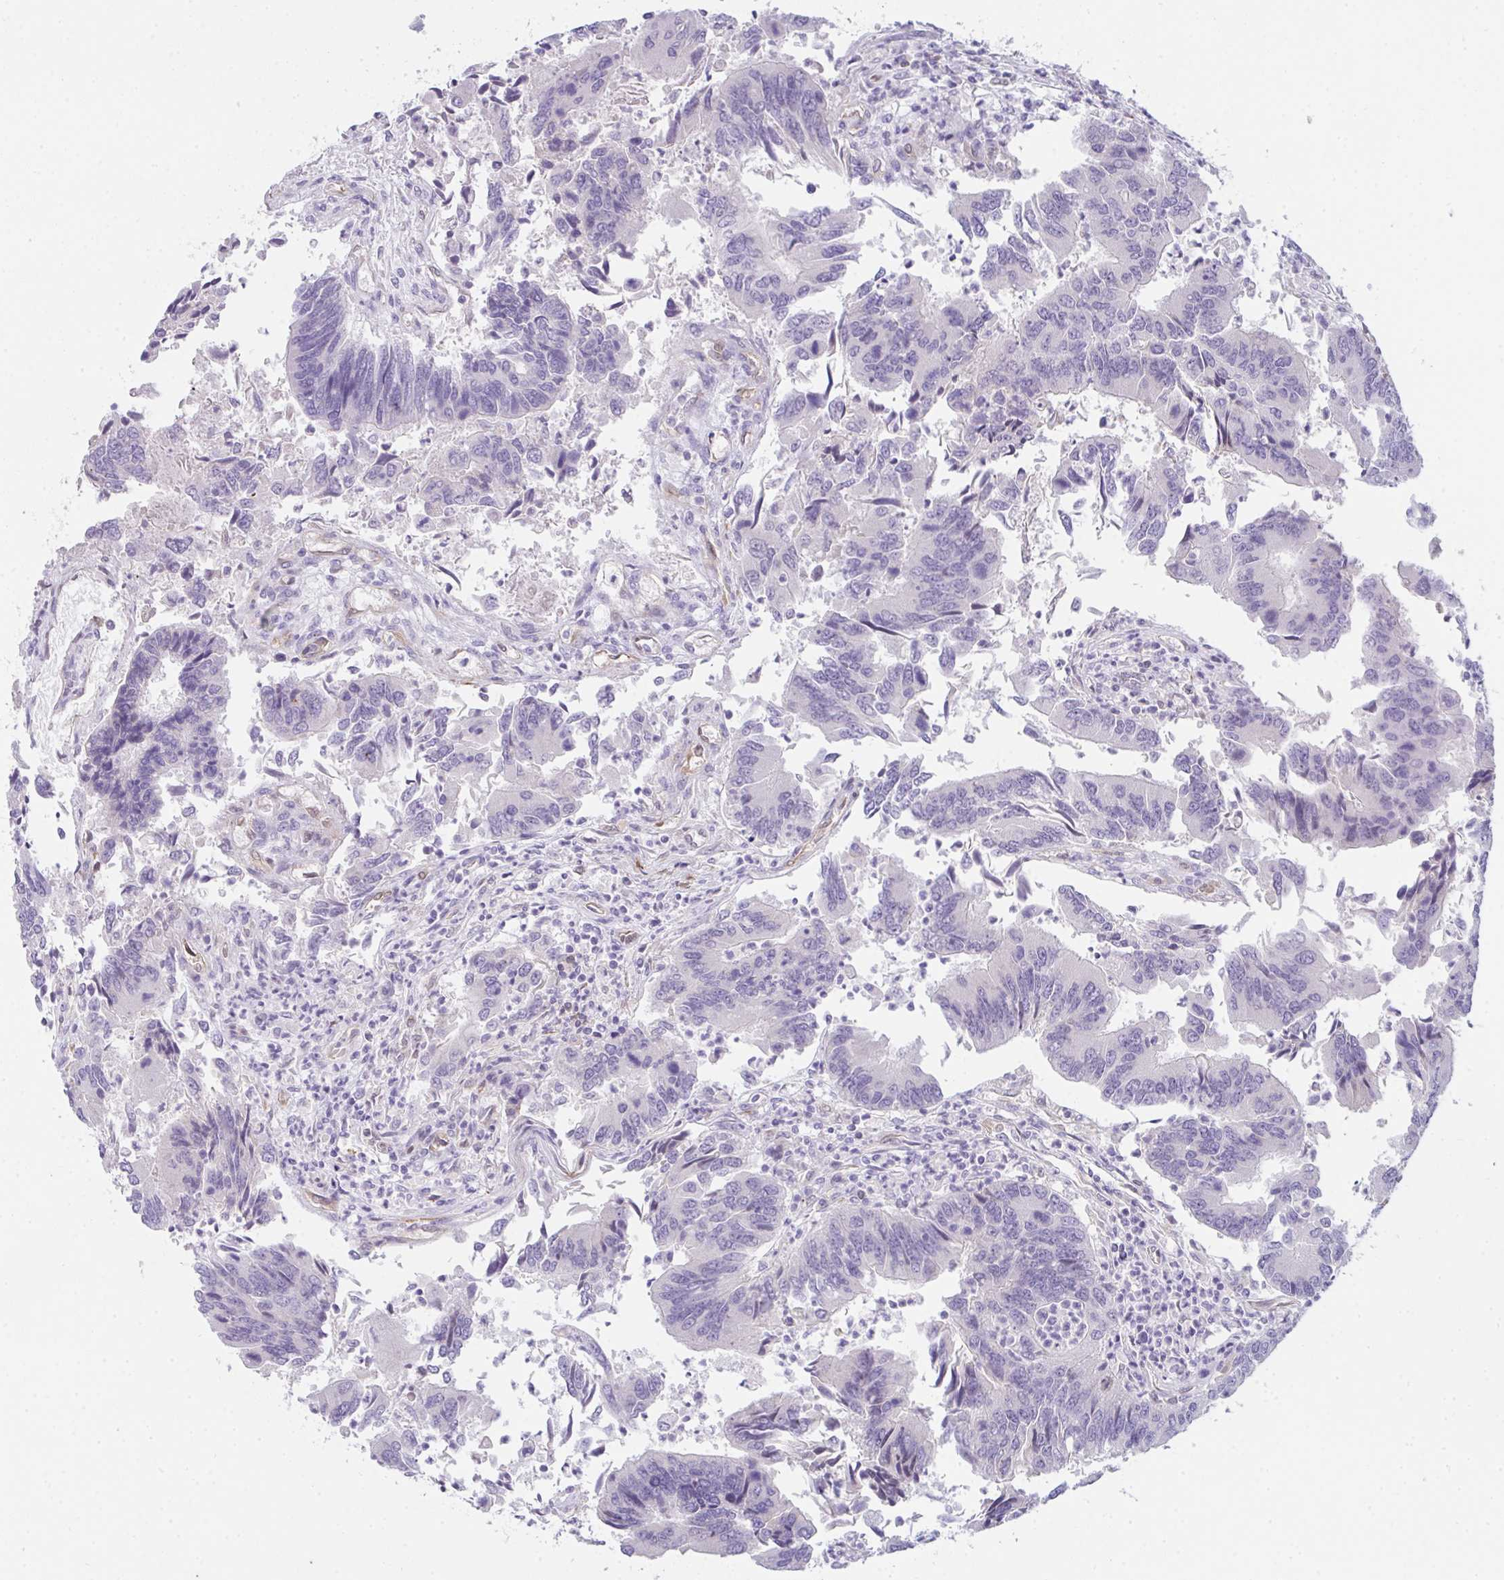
{"staining": {"intensity": "negative", "quantity": "none", "location": "none"}, "tissue": "colorectal cancer", "cell_type": "Tumor cells", "image_type": "cancer", "snomed": [{"axis": "morphology", "description": "Adenocarcinoma, NOS"}, {"axis": "topography", "description": "Colon"}], "caption": "IHC micrograph of colorectal cancer (adenocarcinoma) stained for a protein (brown), which demonstrates no expression in tumor cells.", "gene": "COX7B", "patient": {"sex": "female", "age": 67}}